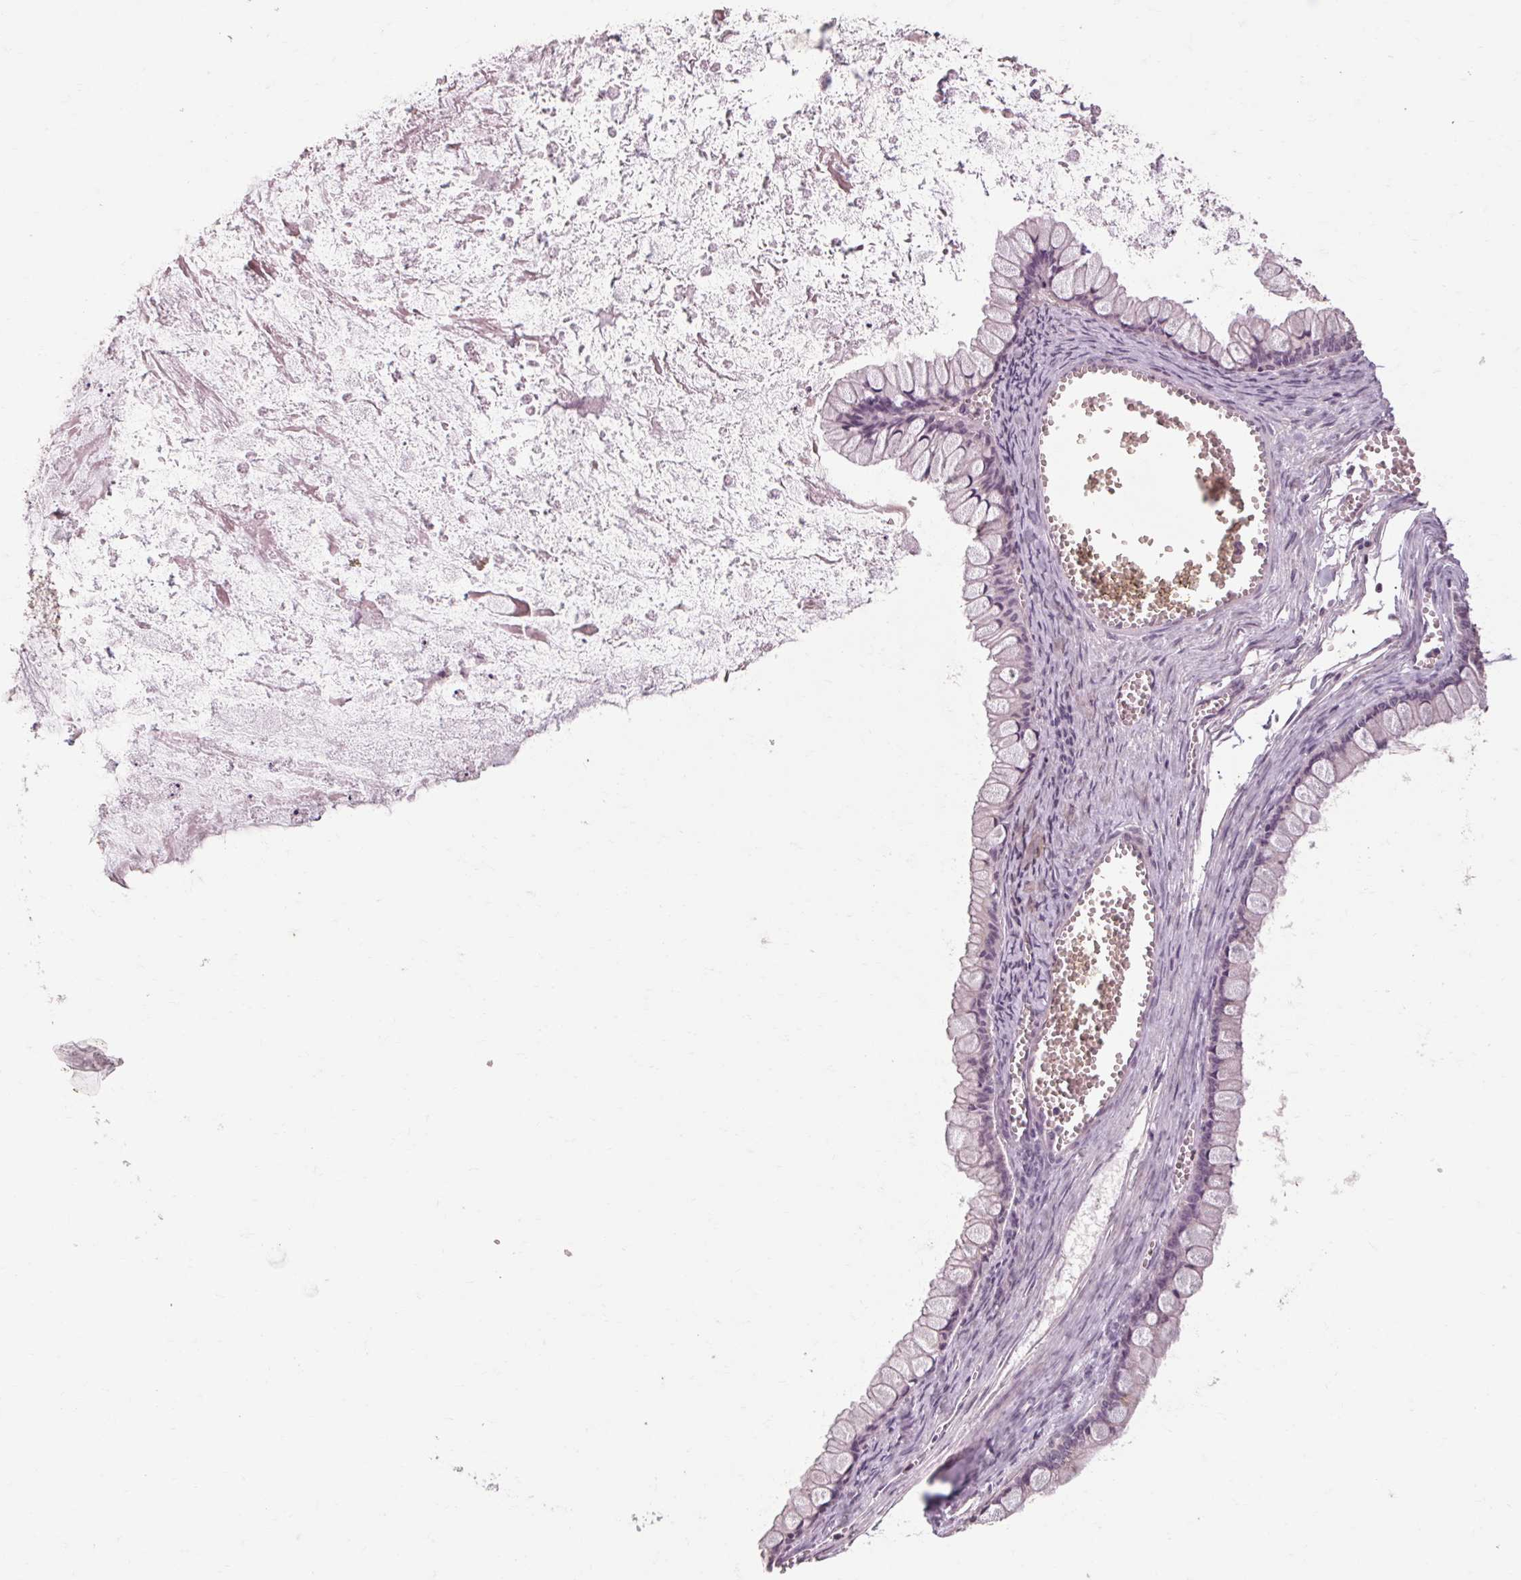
{"staining": {"intensity": "negative", "quantity": "none", "location": "none"}, "tissue": "ovarian cancer", "cell_type": "Tumor cells", "image_type": "cancer", "snomed": [{"axis": "morphology", "description": "Cystadenocarcinoma, mucinous, NOS"}, {"axis": "topography", "description": "Ovary"}], "caption": "IHC of ovarian cancer displays no expression in tumor cells.", "gene": "POMC", "patient": {"sex": "female", "age": 67}}